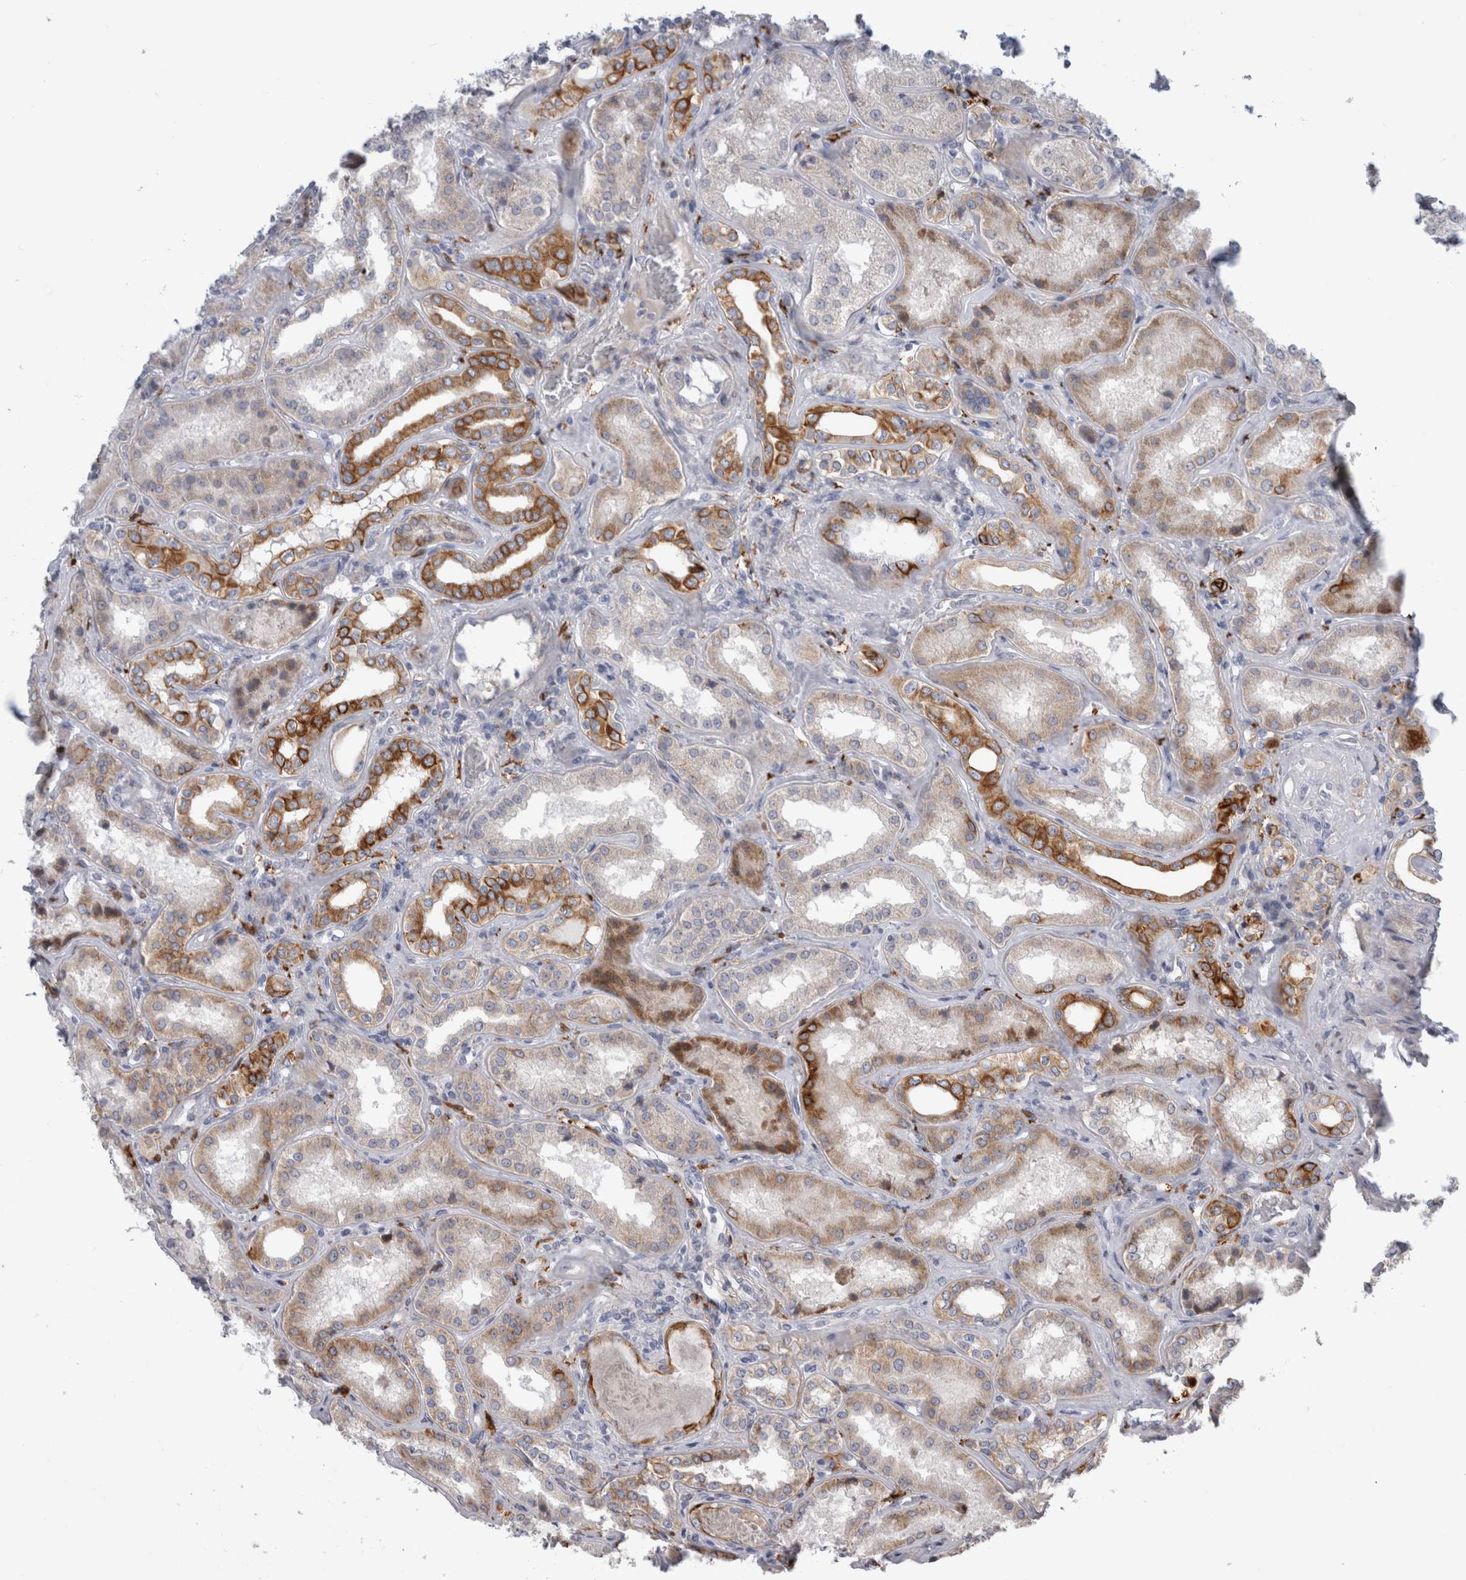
{"staining": {"intensity": "negative", "quantity": "none", "location": "none"}, "tissue": "kidney", "cell_type": "Cells in glomeruli", "image_type": "normal", "snomed": [{"axis": "morphology", "description": "Normal tissue, NOS"}, {"axis": "topography", "description": "Kidney"}], "caption": "The immunohistochemistry (IHC) photomicrograph has no significant positivity in cells in glomeruli of kidney.", "gene": "SLC20A2", "patient": {"sex": "female", "age": 56}}